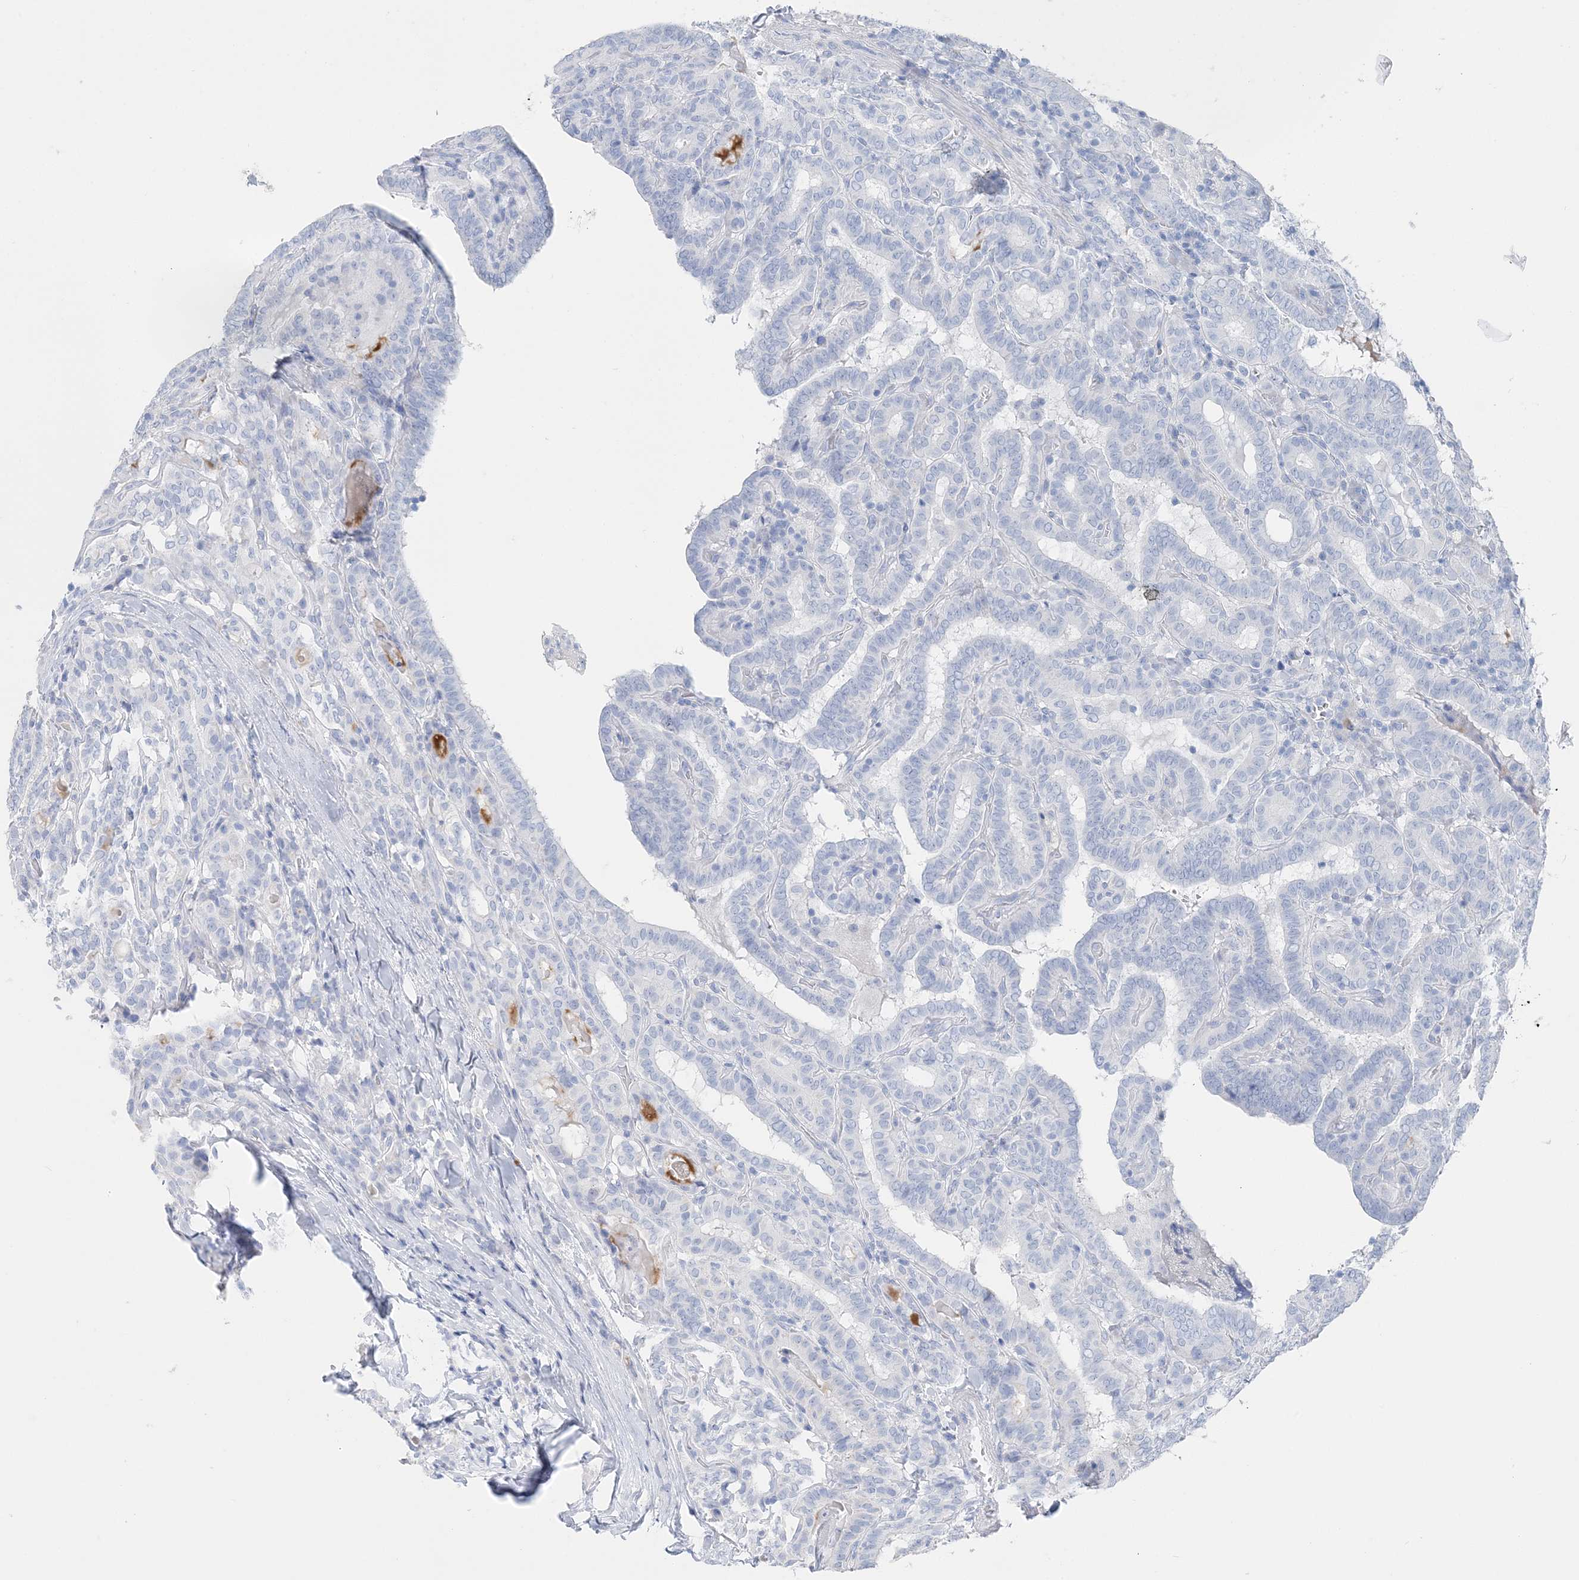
{"staining": {"intensity": "negative", "quantity": "none", "location": "none"}, "tissue": "thyroid cancer", "cell_type": "Tumor cells", "image_type": "cancer", "snomed": [{"axis": "morphology", "description": "Papillary adenocarcinoma, NOS"}, {"axis": "topography", "description": "Thyroid gland"}], "caption": "This photomicrograph is of thyroid cancer stained with immunohistochemistry (IHC) to label a protein in brown with the nuclei are counter-stained blue. There is no expression in tumor cells.", "gene": "TSPYL6", "patient": {"sex": "female", "age": 72}}